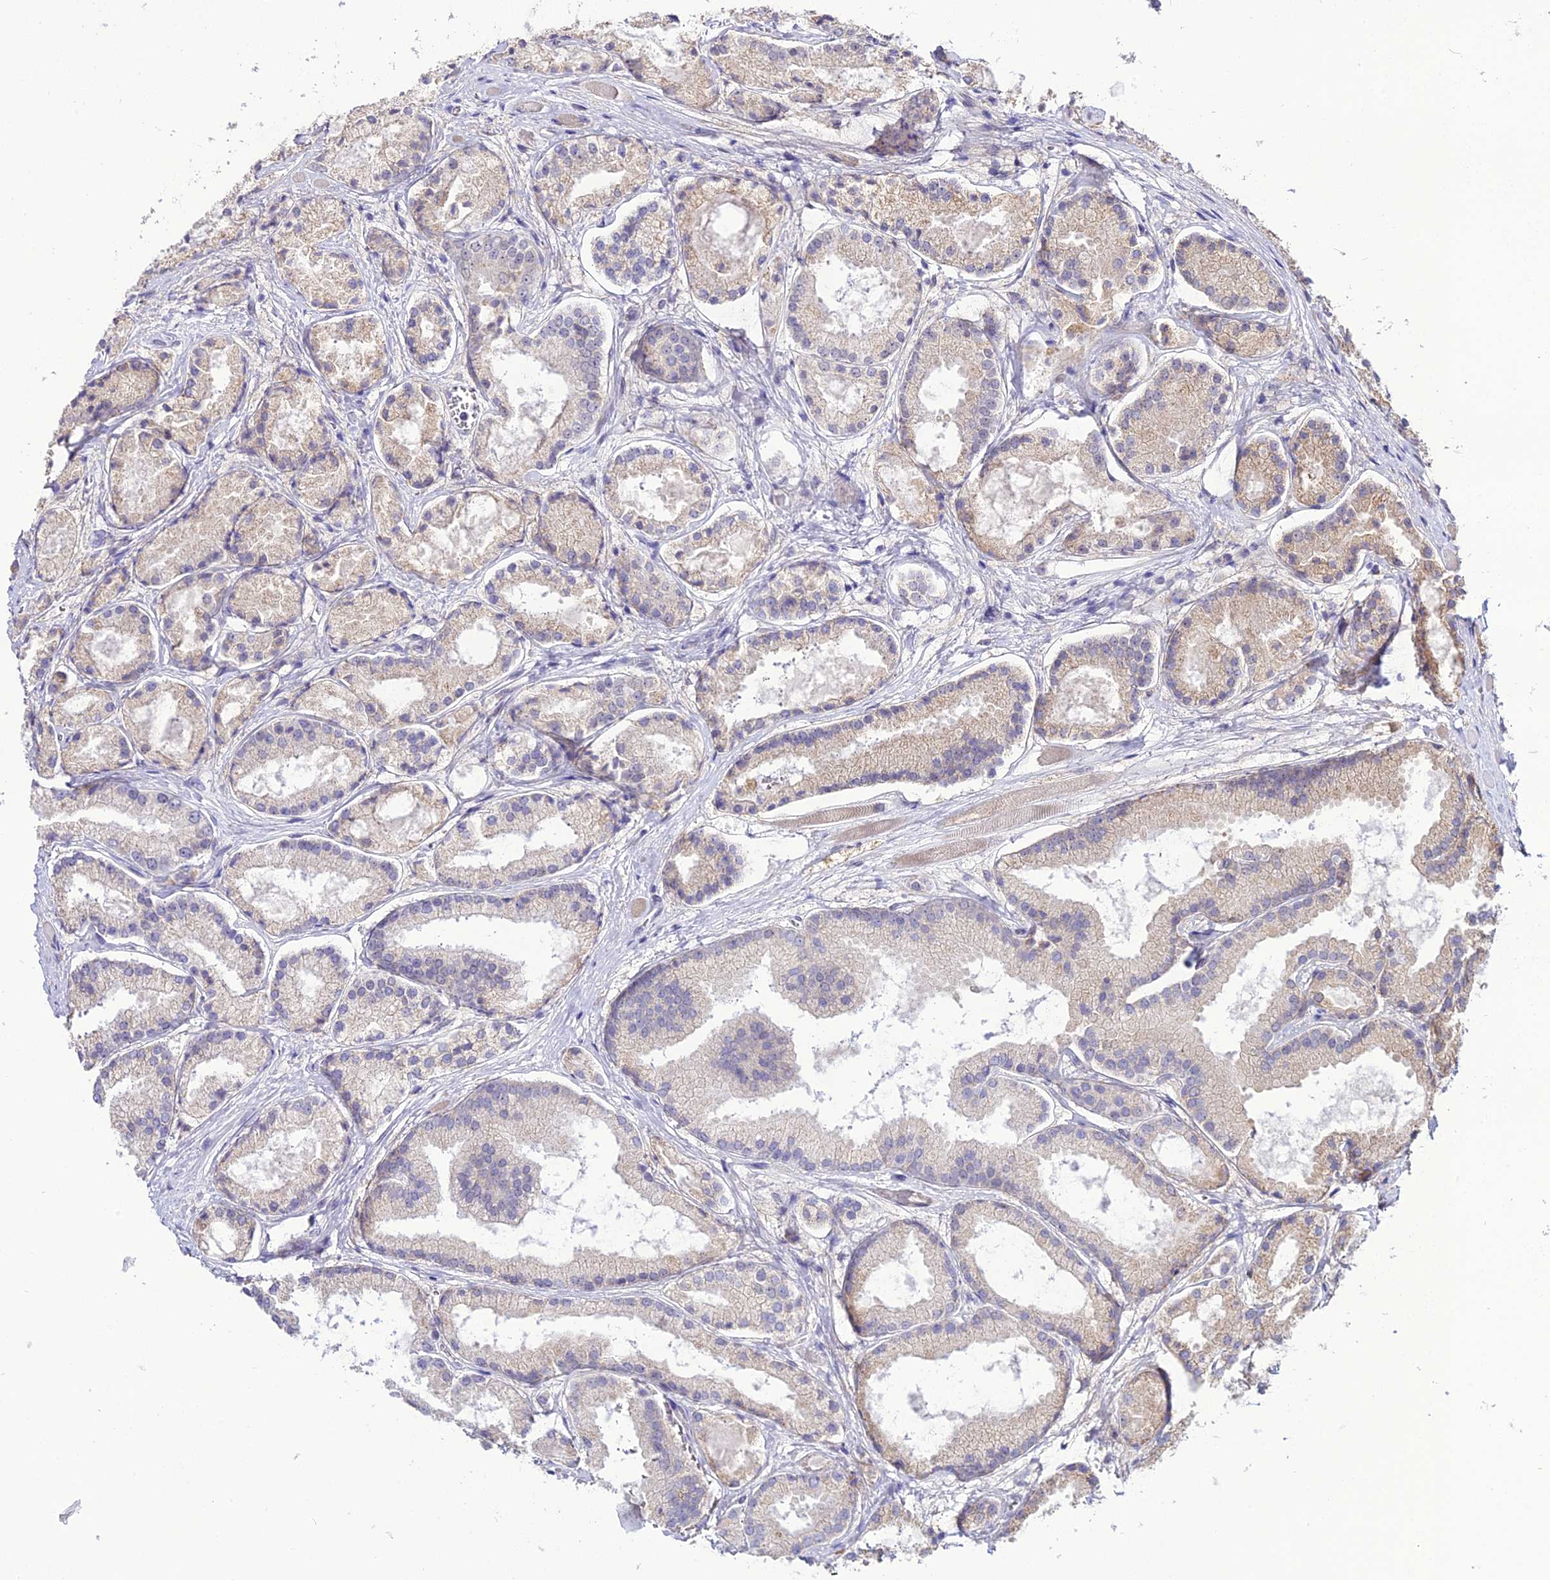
{"staining": {"intensity": "moderate", "quantity": "25%-75%", "location": "cytoplasmic/membranous"}, "tissue": "prostate cancer", "cell_type": "Tumor cells", "image_type": "cancer", "snomed": [{"axis": "morphology", "description": "Adenocarcinoma, High grade"}, {"axis": "topography", "description": "Prostate"}], "caption": "Brown immunohistochemical staining in human prostate high-grade adenocarcinoma displays moderate cytoplasmic/membranous expression in about 25%-75% of tumor cells.", "gene": "TROAP", "patient": {"sex": "male", "age": 67}}